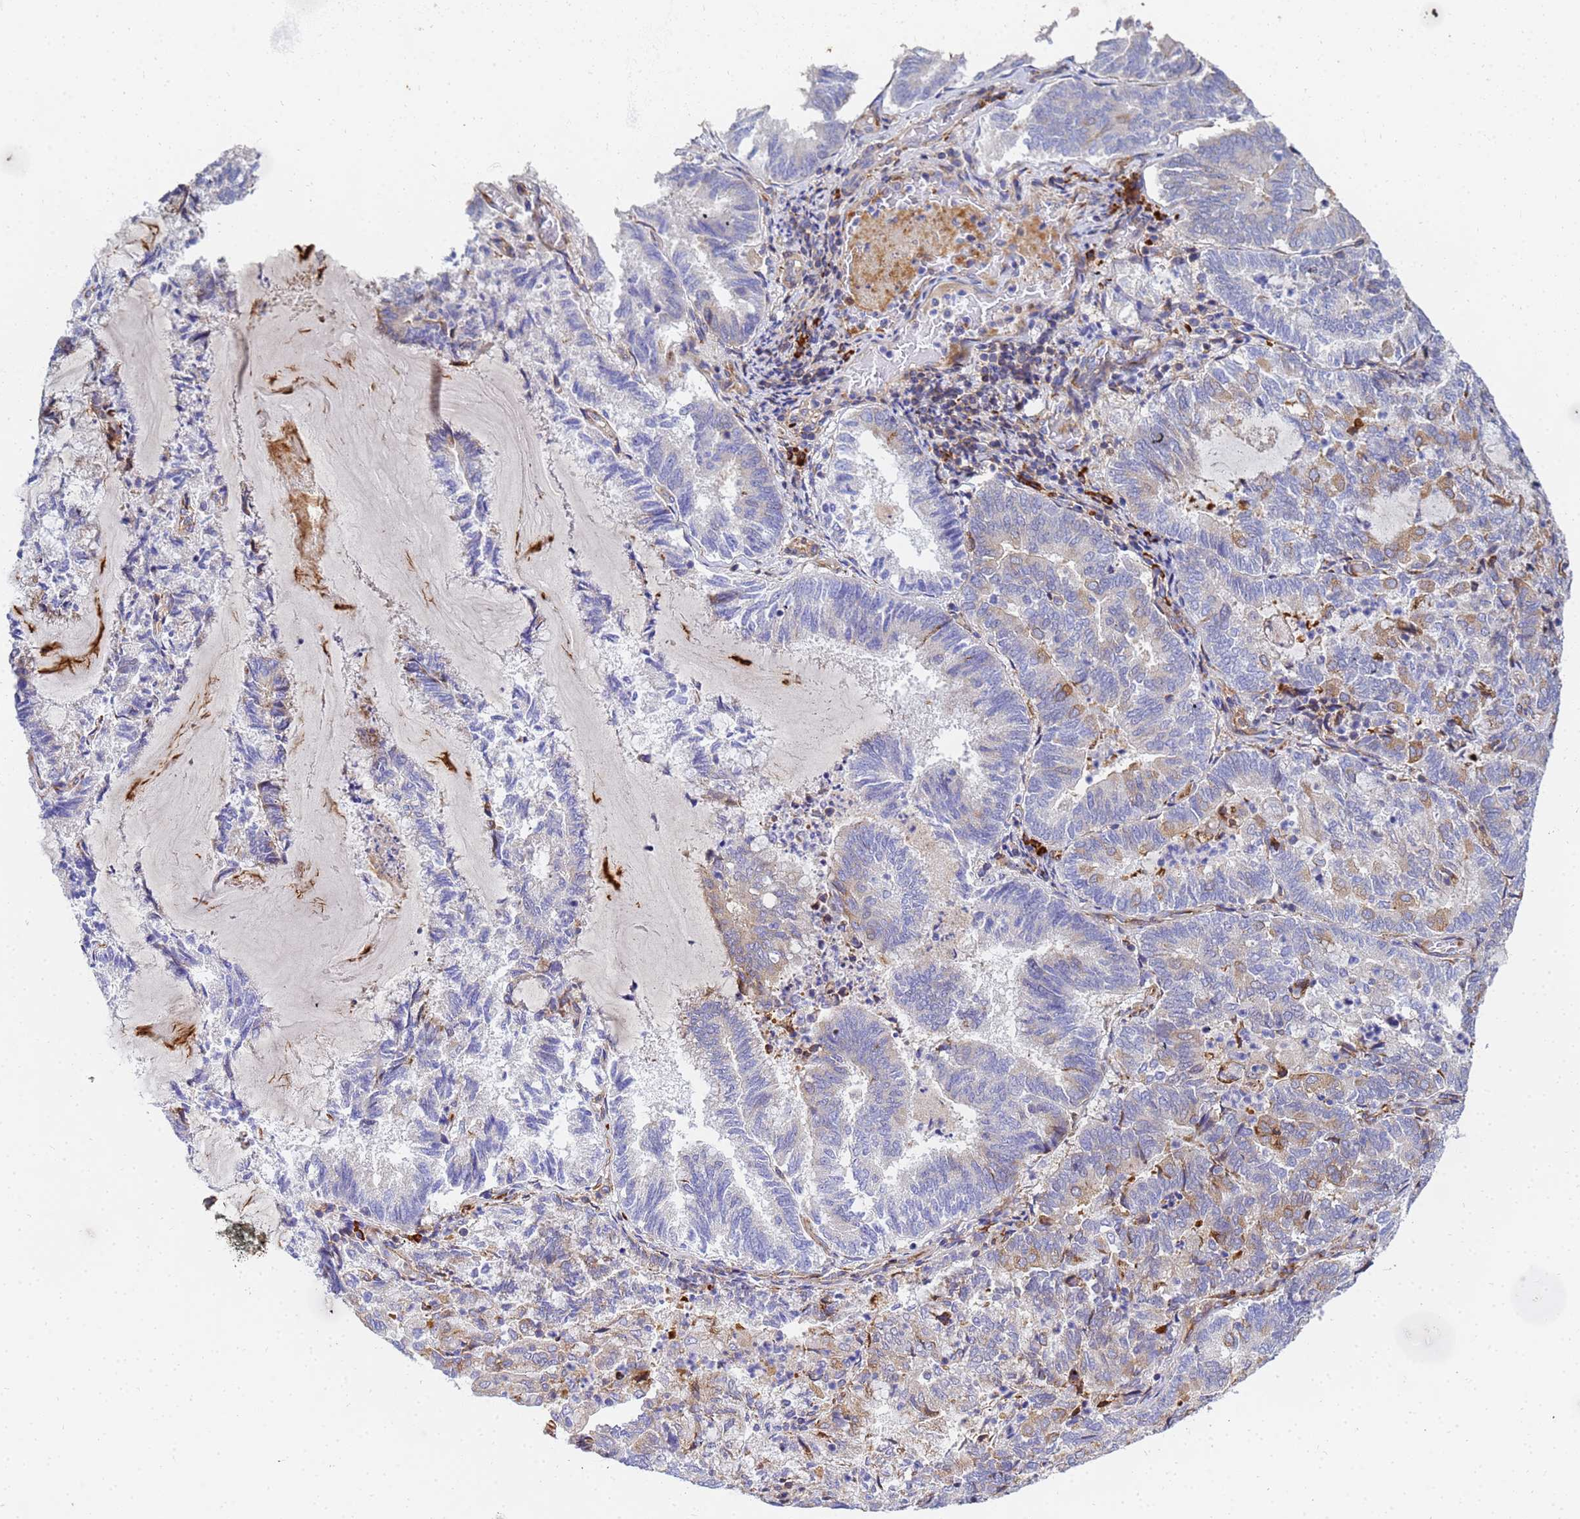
{"staining": {"intensity": "moderate", "quantity": "<25%", "location": "cytoplasmic/membranous"}, "tissue": "endometrial cancer", "cell_type": "Tumor cells", "image_type": "cancer", "snomed": [{"axis": "morphology", "description": "Adenocarcinoma, NOS"}, {"axis": "topography", "description": "Endometrium"}], "caption": "A brown stain labels moderate cytoplasmic/membranous positivity of a protein in endometrial adenocarcinoma tumor cells.", "gene": "POM121", "patient": {"sex": "female", "age": 80}}